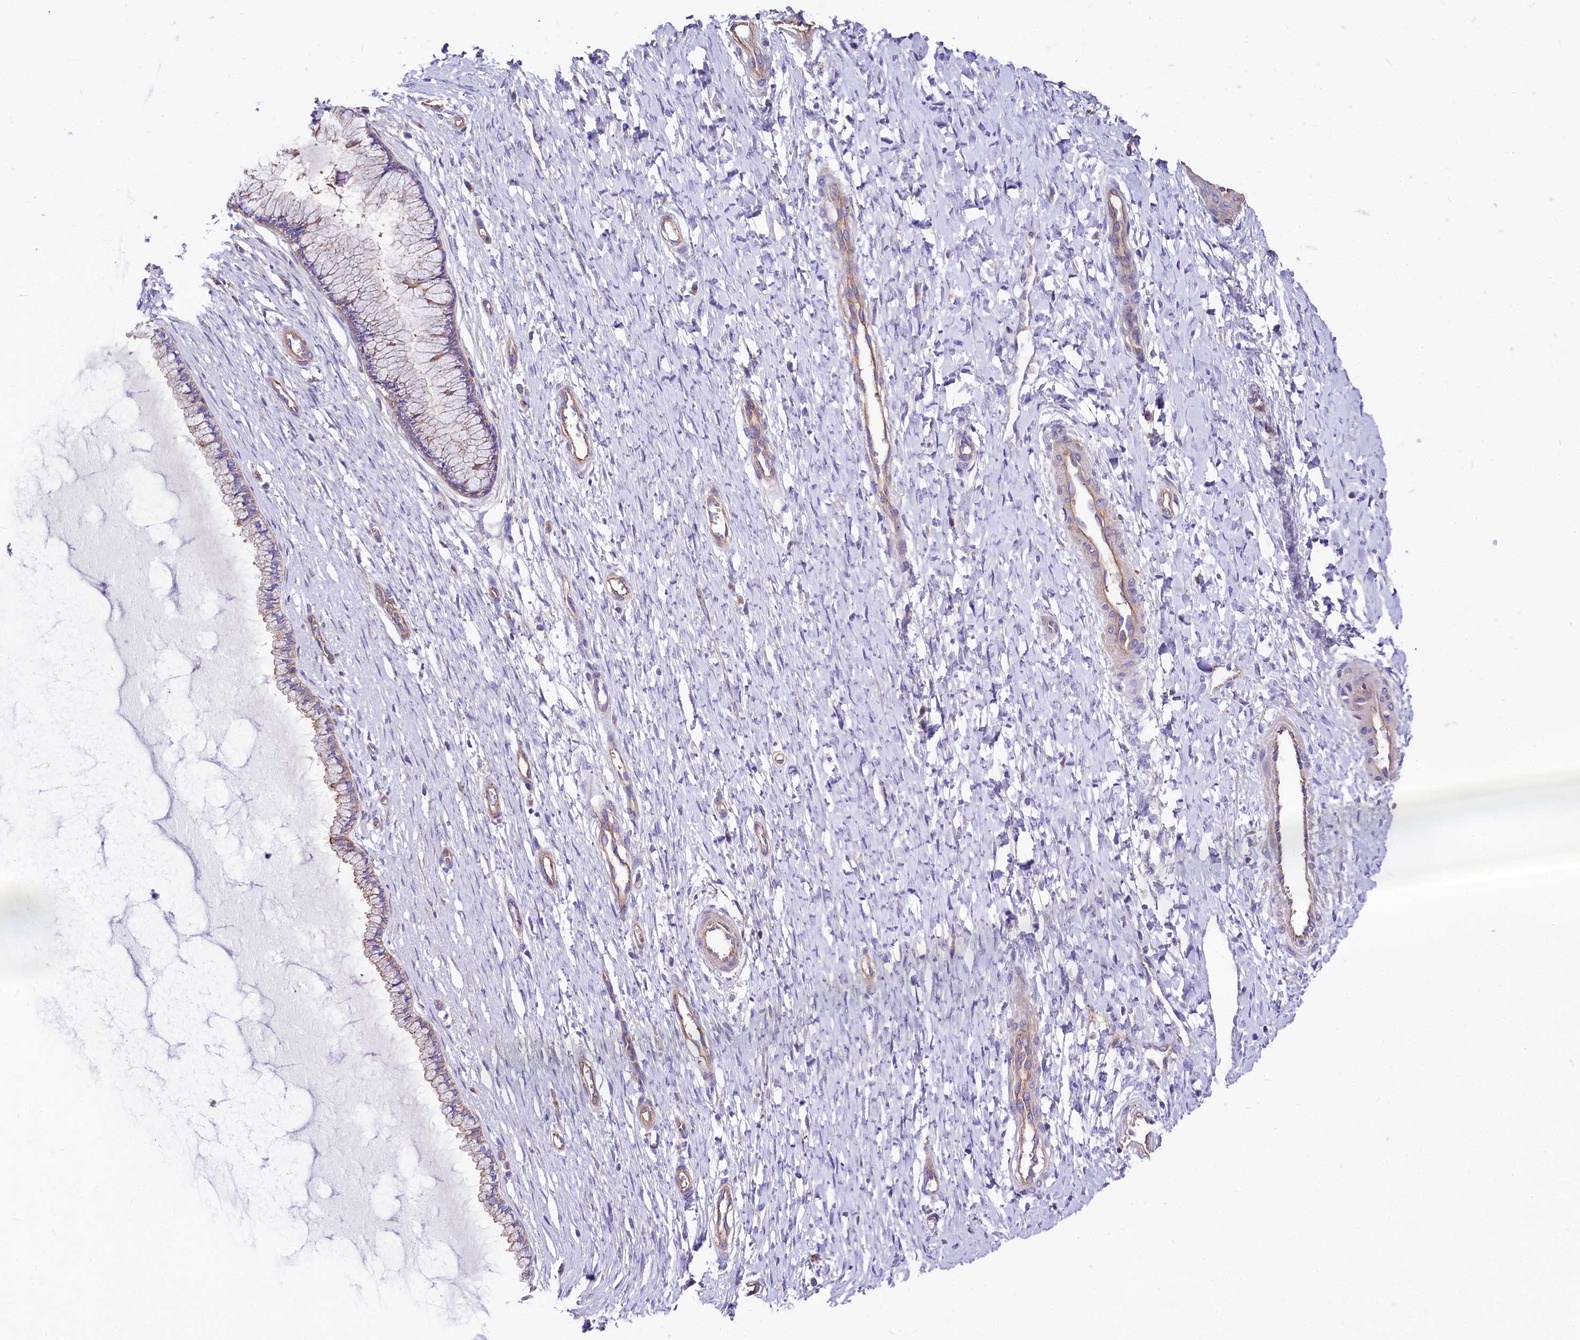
{"staining": {"intensity": "moderate", "quantity": "<25%", "location": "cytoplasmic/membranous"}, "tissue": "cervix", "cell_type": "Glandular cells", "image_type": "normal", "snomed": [{"axis": "morphology", "description": "Normal tissue, NOS"}, {"axis": "topography", "description": "Cervix"}], "caption": "Moderate cytoplasmic/membranous staining for a protein is appreciated in approximately <25% of glandular cells of unremarkable cervix using IHC.", "gene": "FCHSD2", "patient": {"sex": "female", "age": 55}}